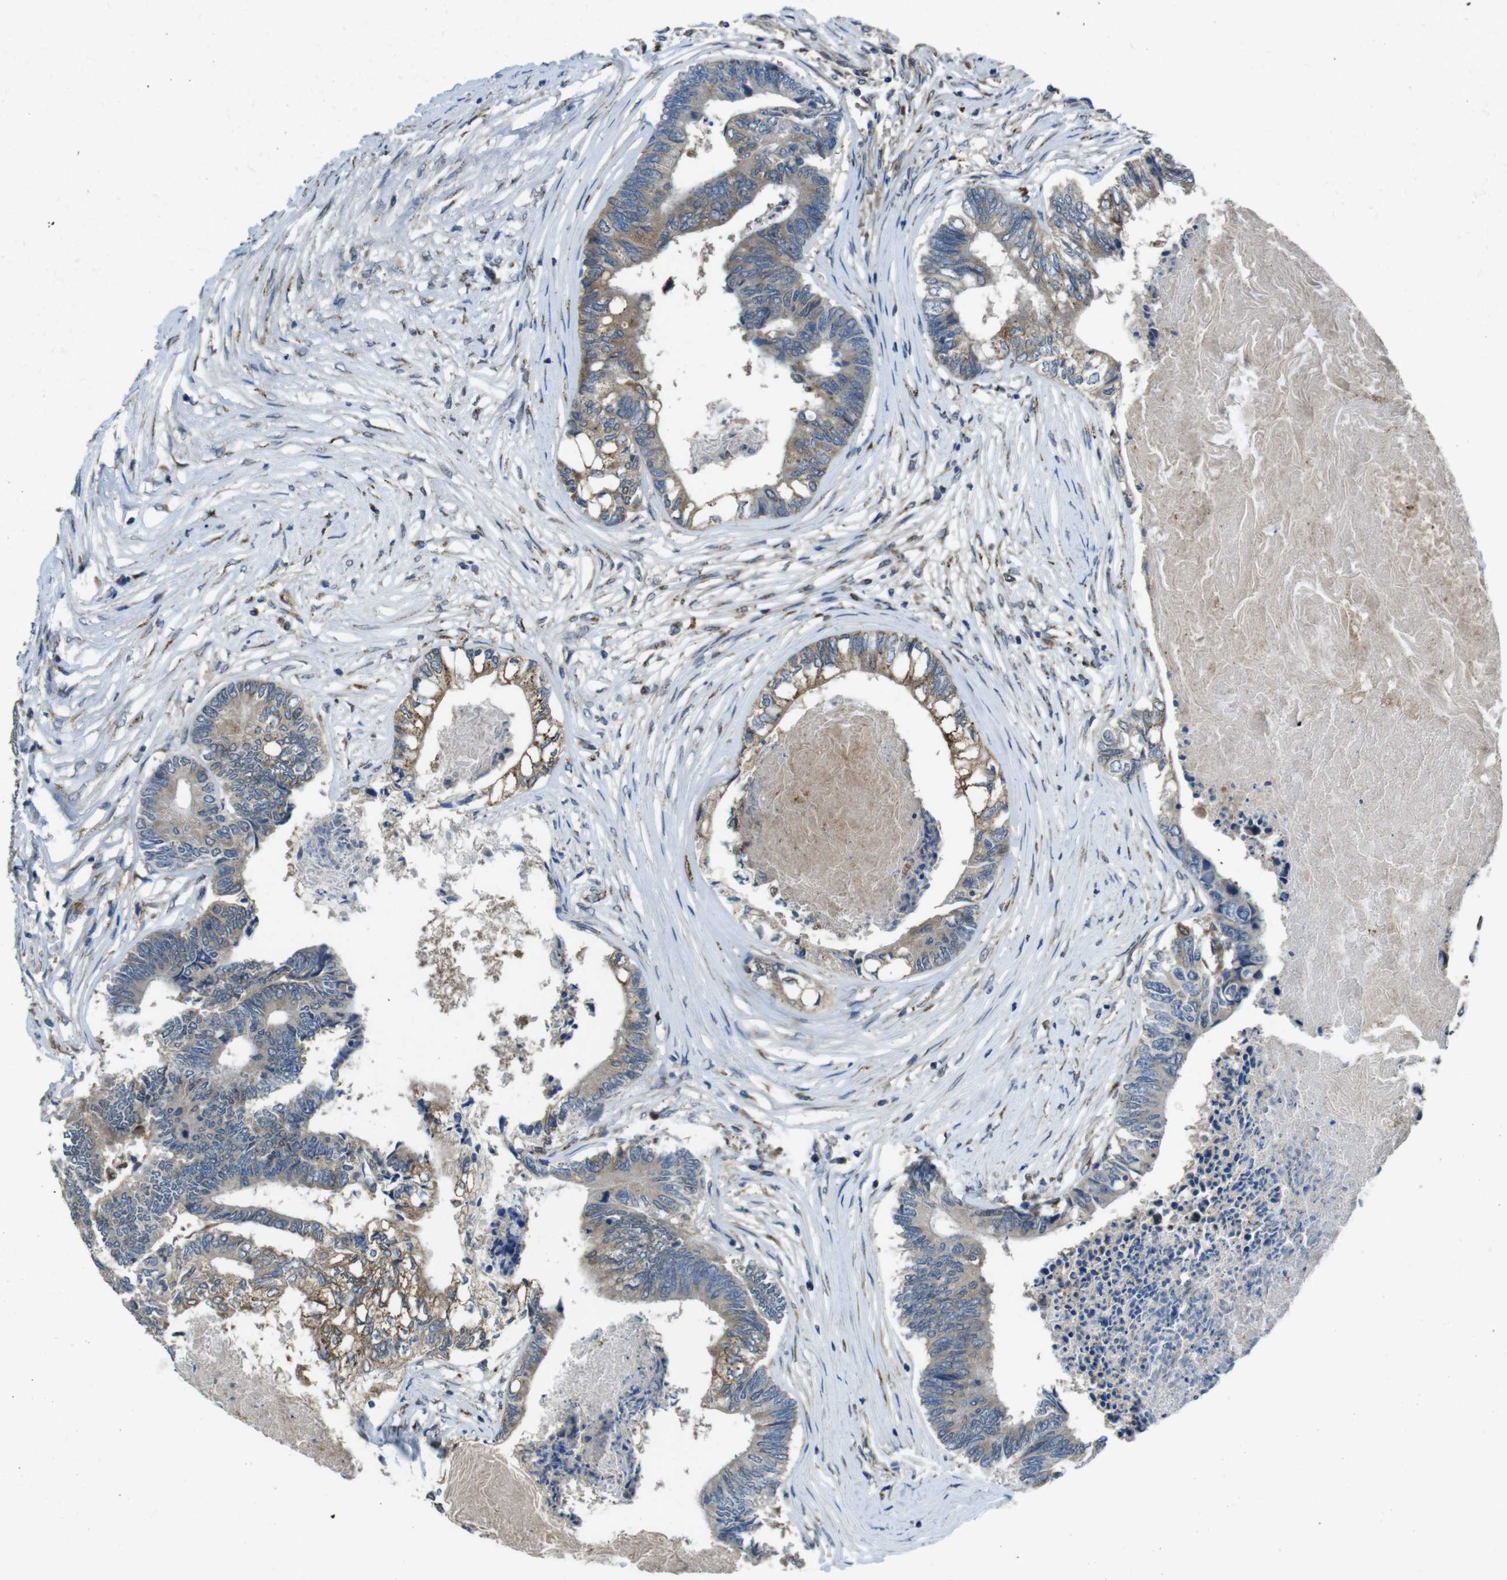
{"staining": {"intensity": "moderate", "quantity": "25%-75%", "location": "cytoplasmic/membranous"}, "tissue": "colorectal cancer", "cell_type": "Tumor cells", "image_type": "cancer", "snomed": [{"axis": "morphology", "description": "Adenocarcinoma, NOS"}, {"axis": "topography", "description": "Rectum"}], "caption": "Immunohistochemistry (IHC) photomicrograph of neoplastic tissue: human adenocarcinoma (colorectal) stained using immunohistochemistry demonstrates medium levels of moderate protein expression localized specifically in the cytoplasmic/membranous of tumor cells, appearing as a cytoplasmic/membranous brown color.", "gene": "RAB6A", "patient": {"sex": "male", "age": 63}}